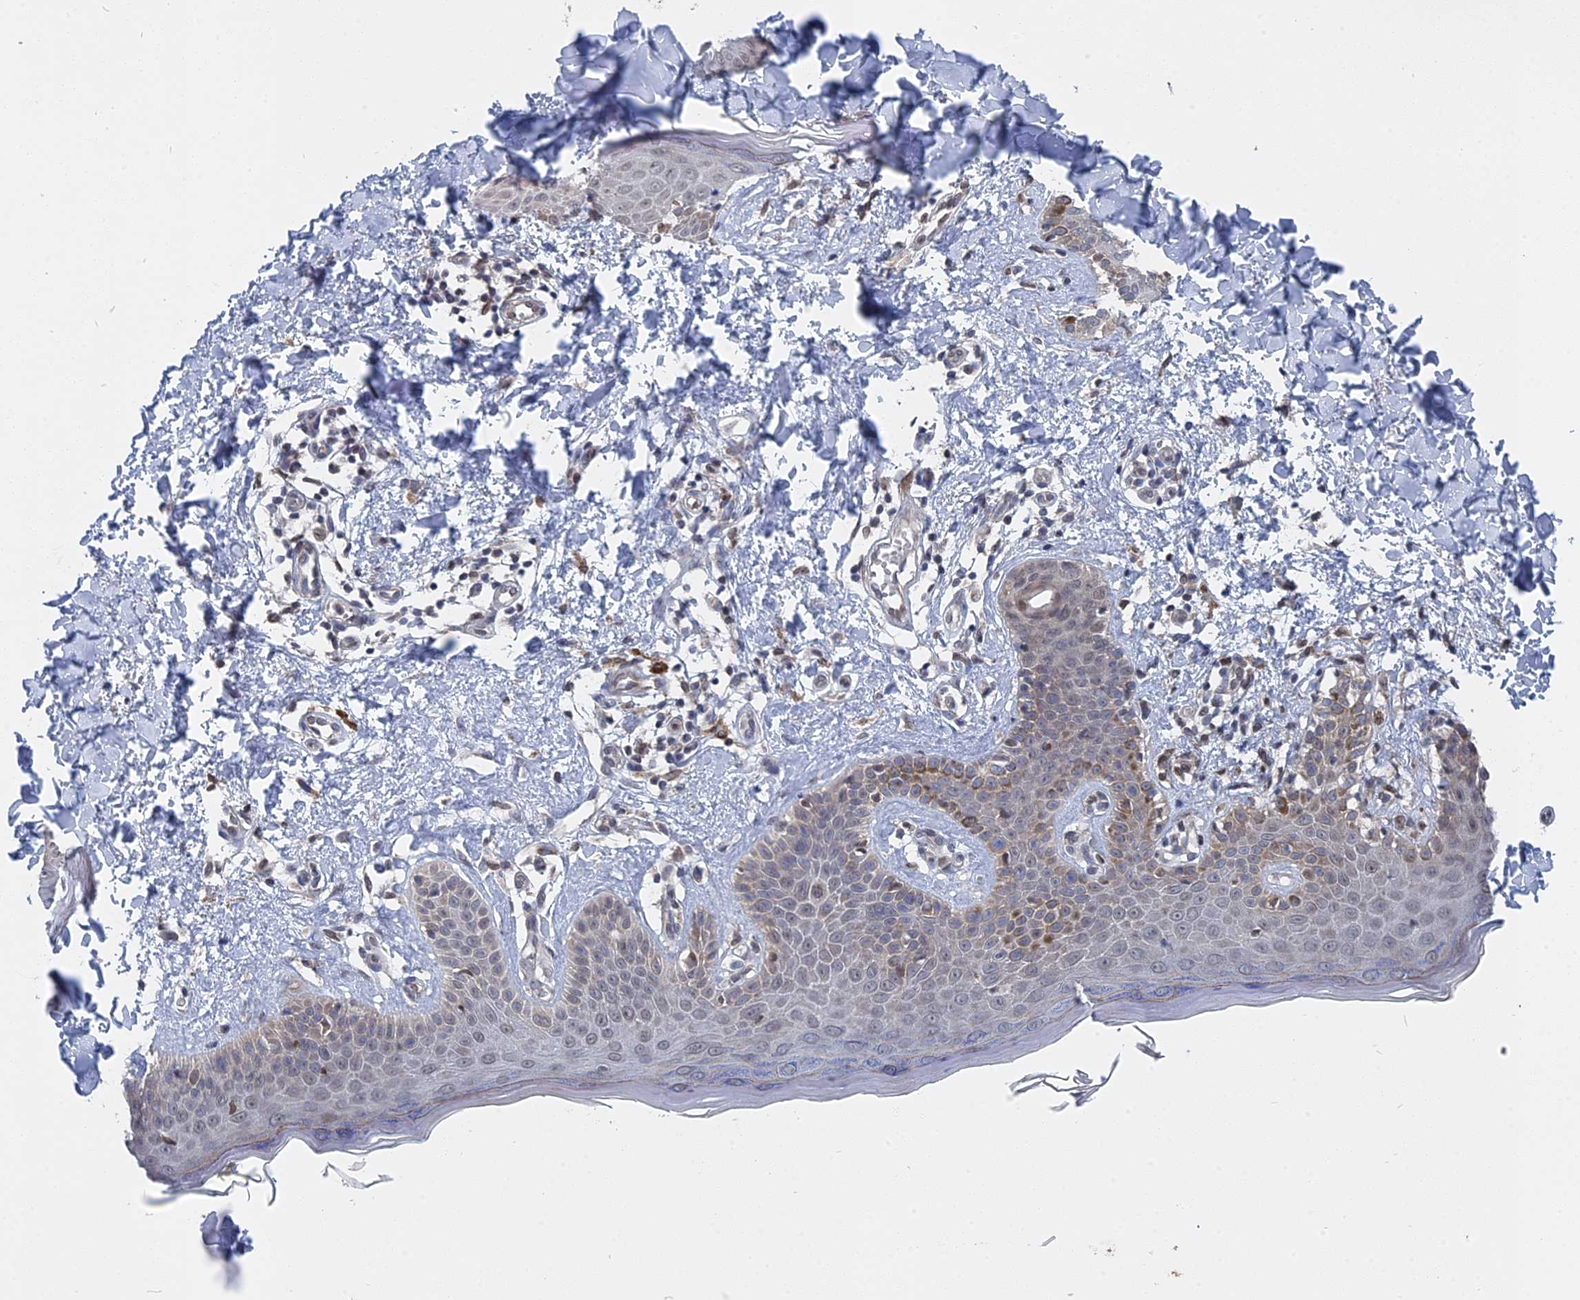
{"staining": {"intensity": "weak", "quantity": ">75%", "location": "cytoplasmic/membranous"}, "tissue": "skin", "cell_type": "Fibroblasts", "image_type": "normal", "snomed": [{"axis": "morphology", "description": "Normal tissue, NOS"}, {"axis": "topography", "description": "Skin"}], "caption": "This image reveals immunohistochemistry (IHC) staining of benign human skin, with low weak cytoplasmic/membranous positivity in approximately >75% of fibroblasts.", "gene": "MTRF1", "patient": {"sex": "male", "age": 52}}